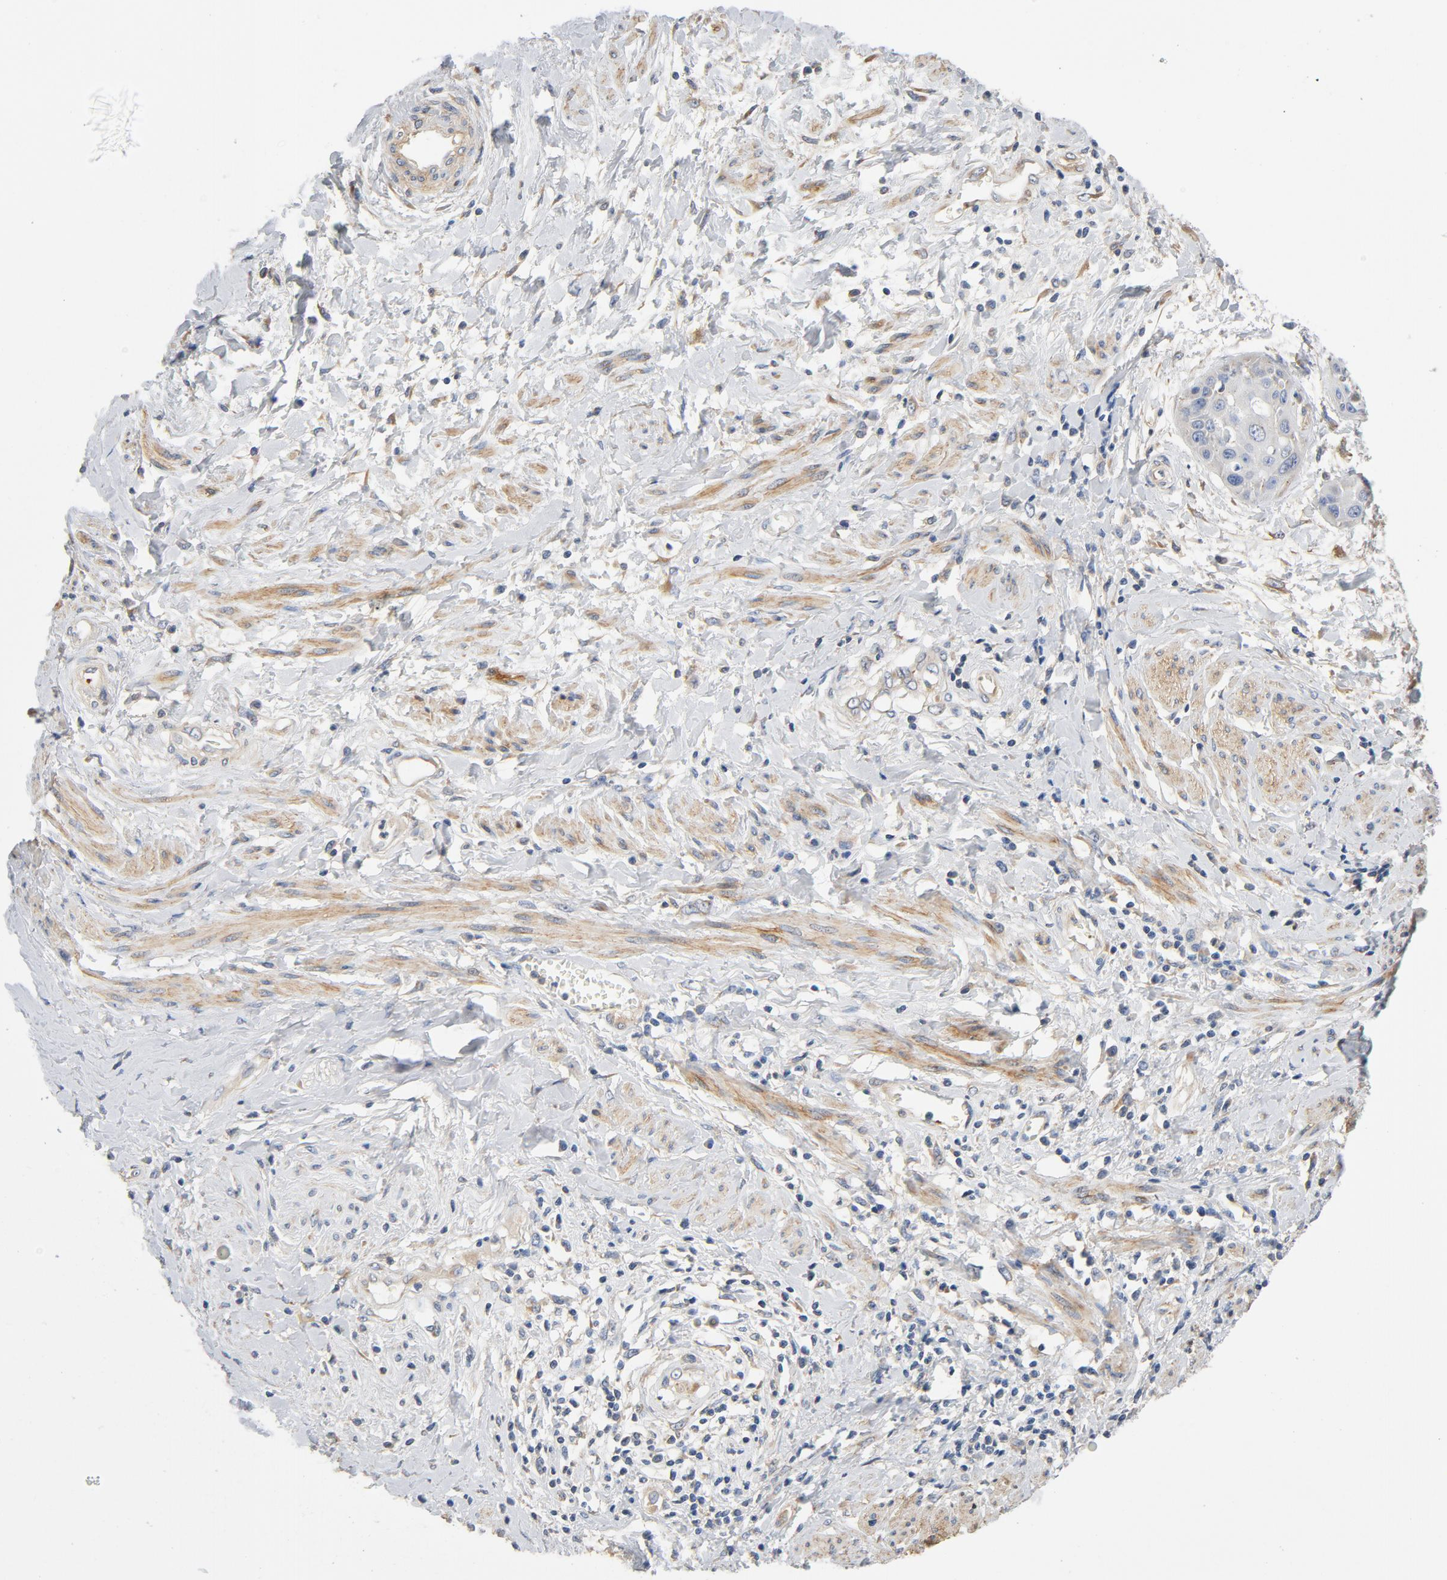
{"staining": {"intensity": "negative", "quantity": "none", "location": "none"}, "tissue": "cervical cancer", "cell_type": "Tumor cells", "image_type": "cancer", "snomed": [{"axis": "morphology", "description": "Squamous cell carcinoma, NOS"}, {"axis": "topography", "description": "Cervix"}], "caption": "A high-resolution photomicrograph shows IHC staining of cervical cancer, which displays no significant staining in tumor cells. (IHC, brightfield microscopy, high magnification).", "gene": "ILK", "patient": {"sex": "female", "age": 57}}